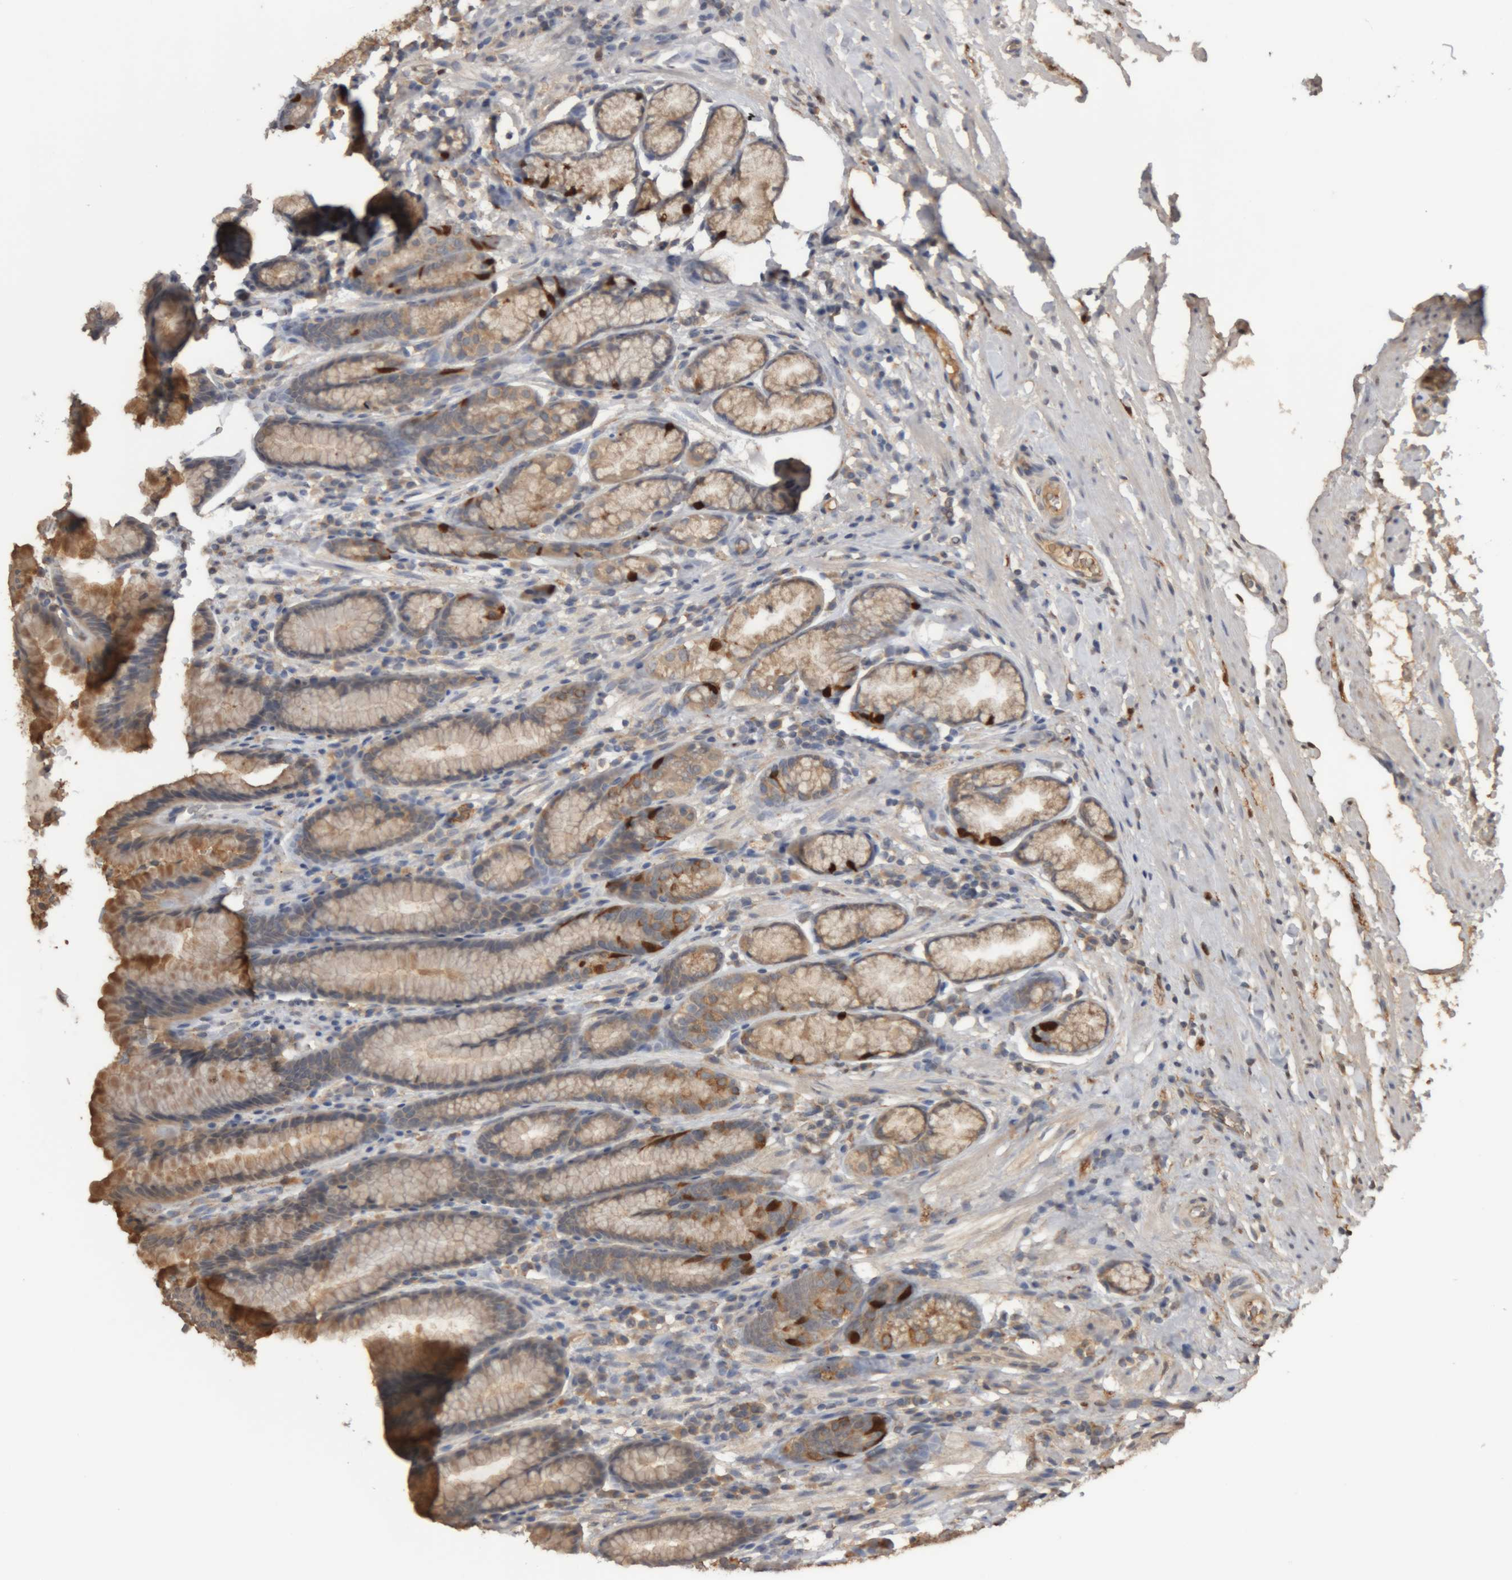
{"staining": {"intensity": "weak", "quantity": ">75%", "location": "cytoplasmic/membranous"}, "tissue": "stomach", "cell_type": "Glandular cells", "image_type": "normal", "snomed": [{"axis": "morphology", "description": "Normal tissue, NOS"}, {"axis": "topography", "description": "Stomach"}], "caption": "Weak cytoplasmic/membranous protein positivity is present in about >75% of glandular cells in stomach.", "gene": "TMED7", "patient": {"sex": "male", "age": 42}}